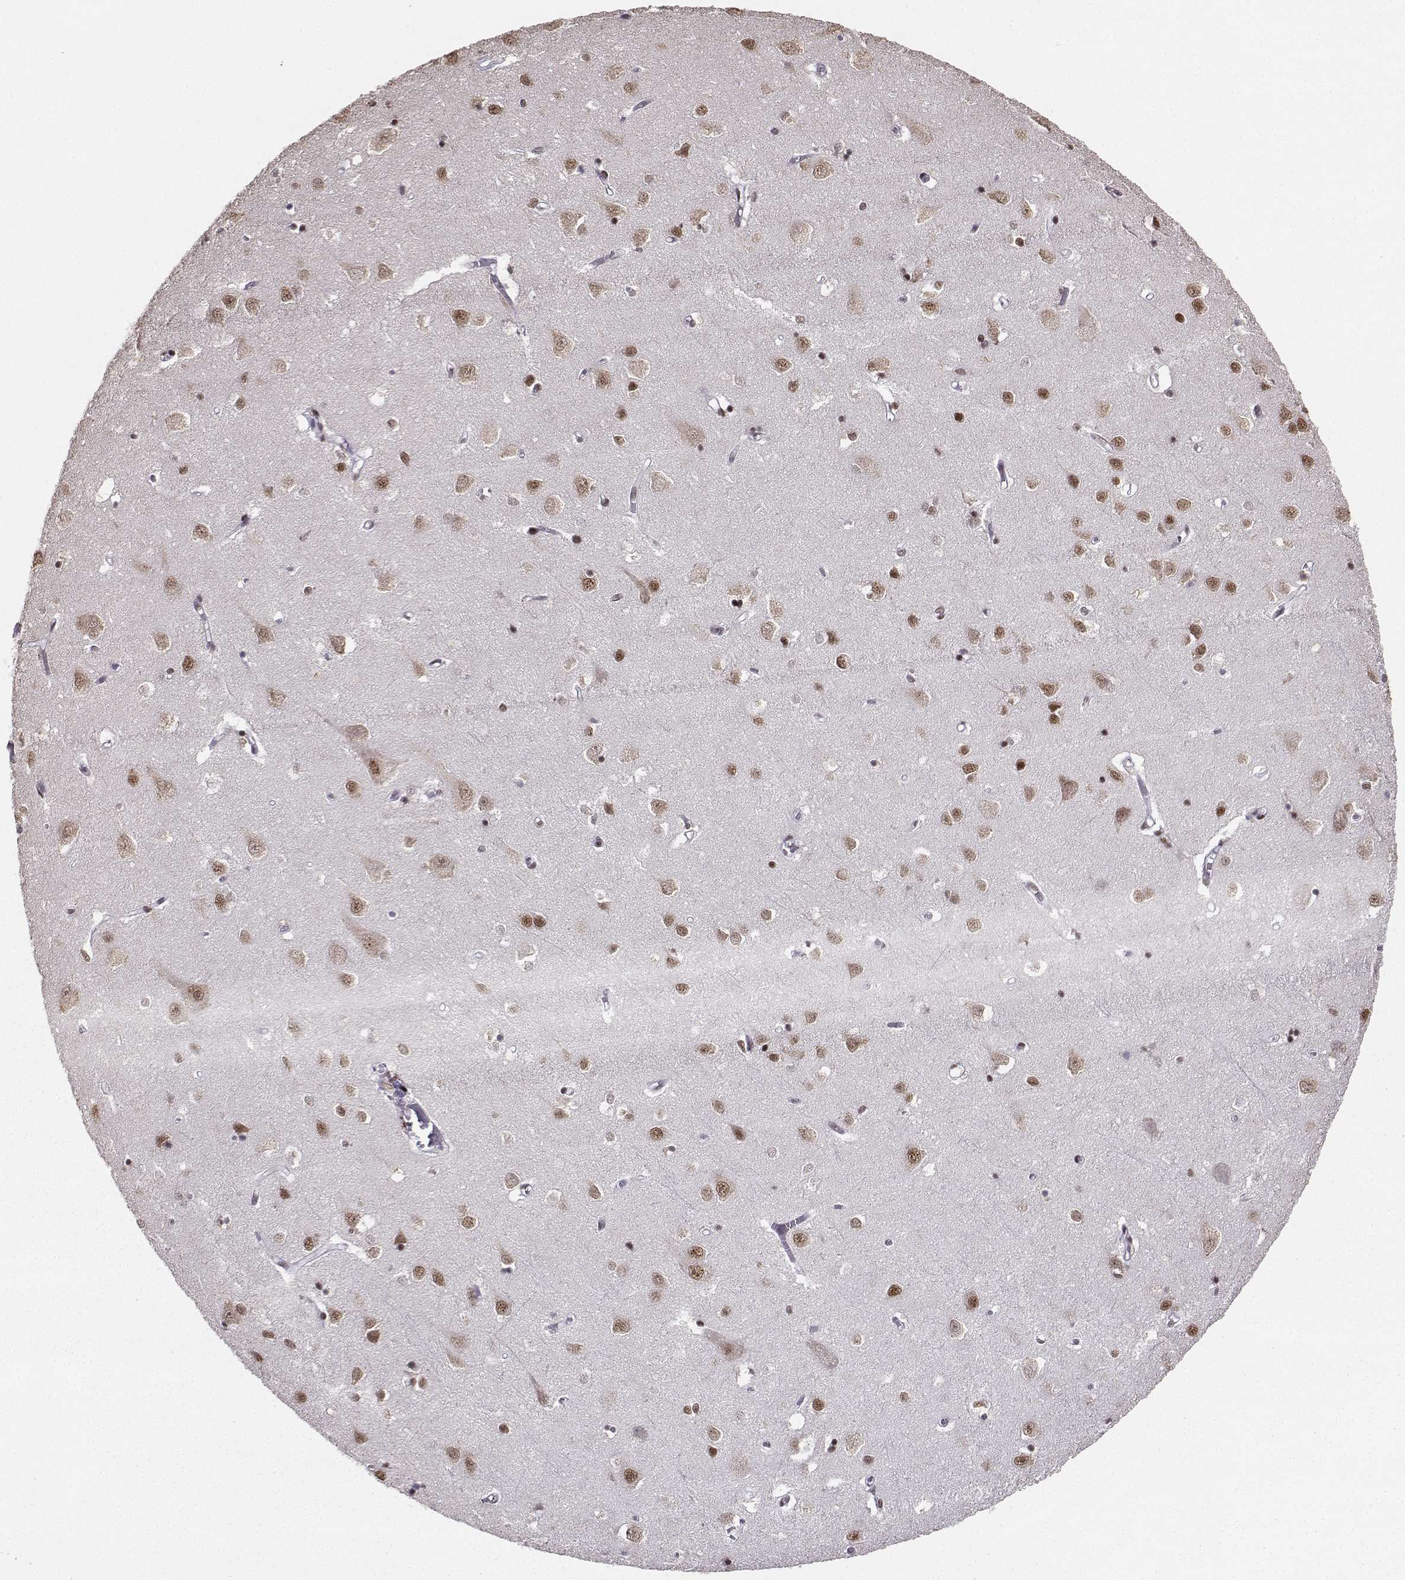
{"staining": {"intensity": "negative", "quantity": "none", "location": "none"}, "tissue": "cerebral cortex", "cell_type": "Endothelial cells", "image_type": "normal", "snomed": [{"axis": "morphology", "description": "Normal tissue, NOS"}, {"axis": "topography", "description": "Cerebral cortex"}], "caption": "A high-resolution micrograph shows immunohistochemistry (IHC) staining of benign cerebral cortex, which exhibits no significant positivity in endothelial cells.", "gene": "SNRPB2", "patient": {"sex": "male", "age": 70}}